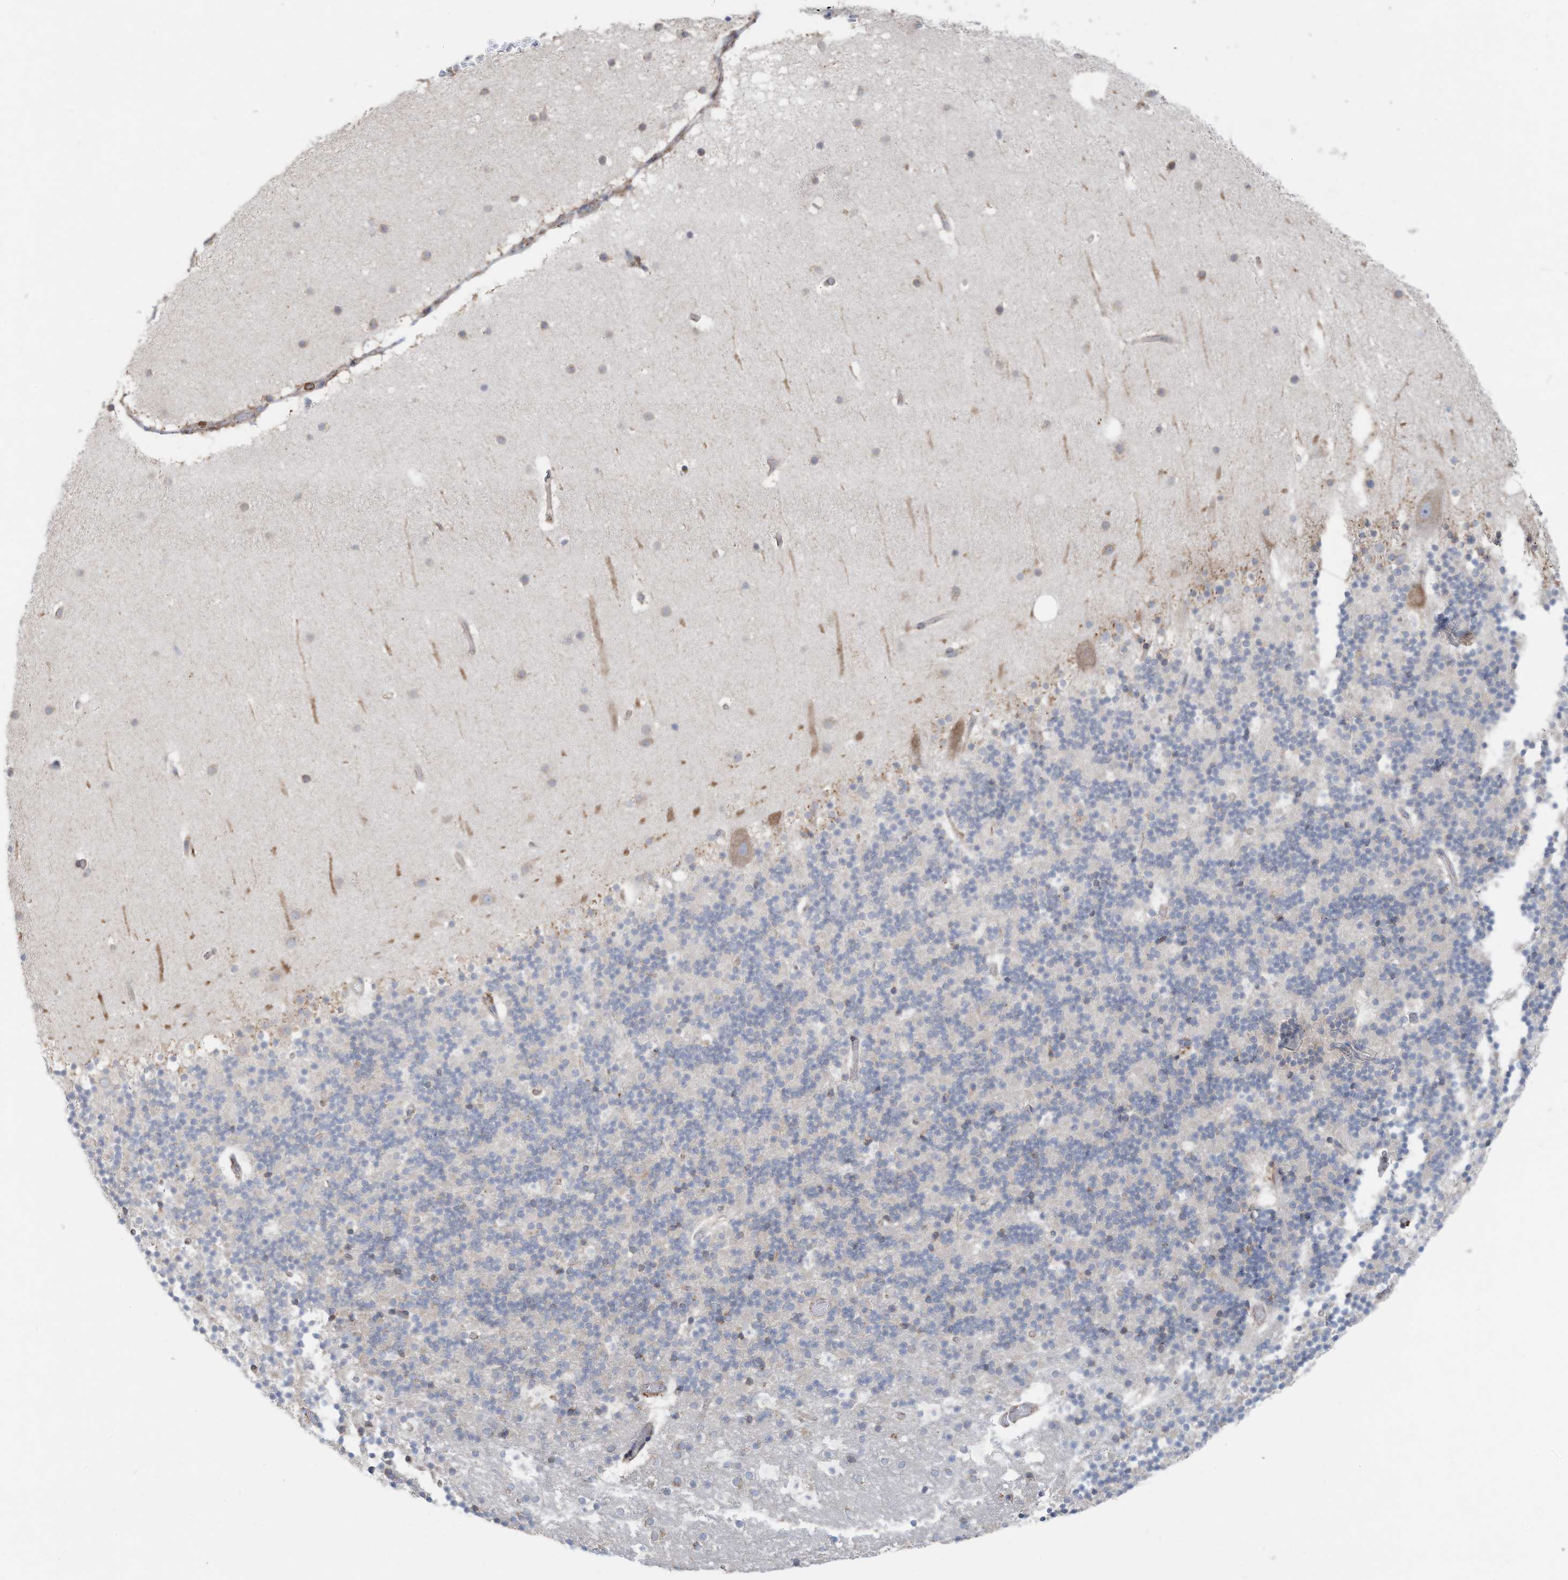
{"staining": {"intensity": "weak", "quantity": "<25%", "location": "cytoplasmic/membranous"}, "tissue": "cerebellum", "cell_type": "Cells in granular layer", "image_type": "normal", "snomed": [{"axis": "morphology", "description": "Normal tissue, NOS"}, {"axis": "topography", "description": "Cerebellum"}], "caption": "This micrograph is of unremarkable cerebellum stained with immunohistochemistry (IHC) to label a protein in brown with the nuclei are counter-stained blue. There is no positivity in cells in granular layer. The staining is performed using DAB brown chromogen with nuclei counter-stained in using hematoxylin.", "gene": "ZNF354C", "patient": {"sex": "male", "age": 57}}